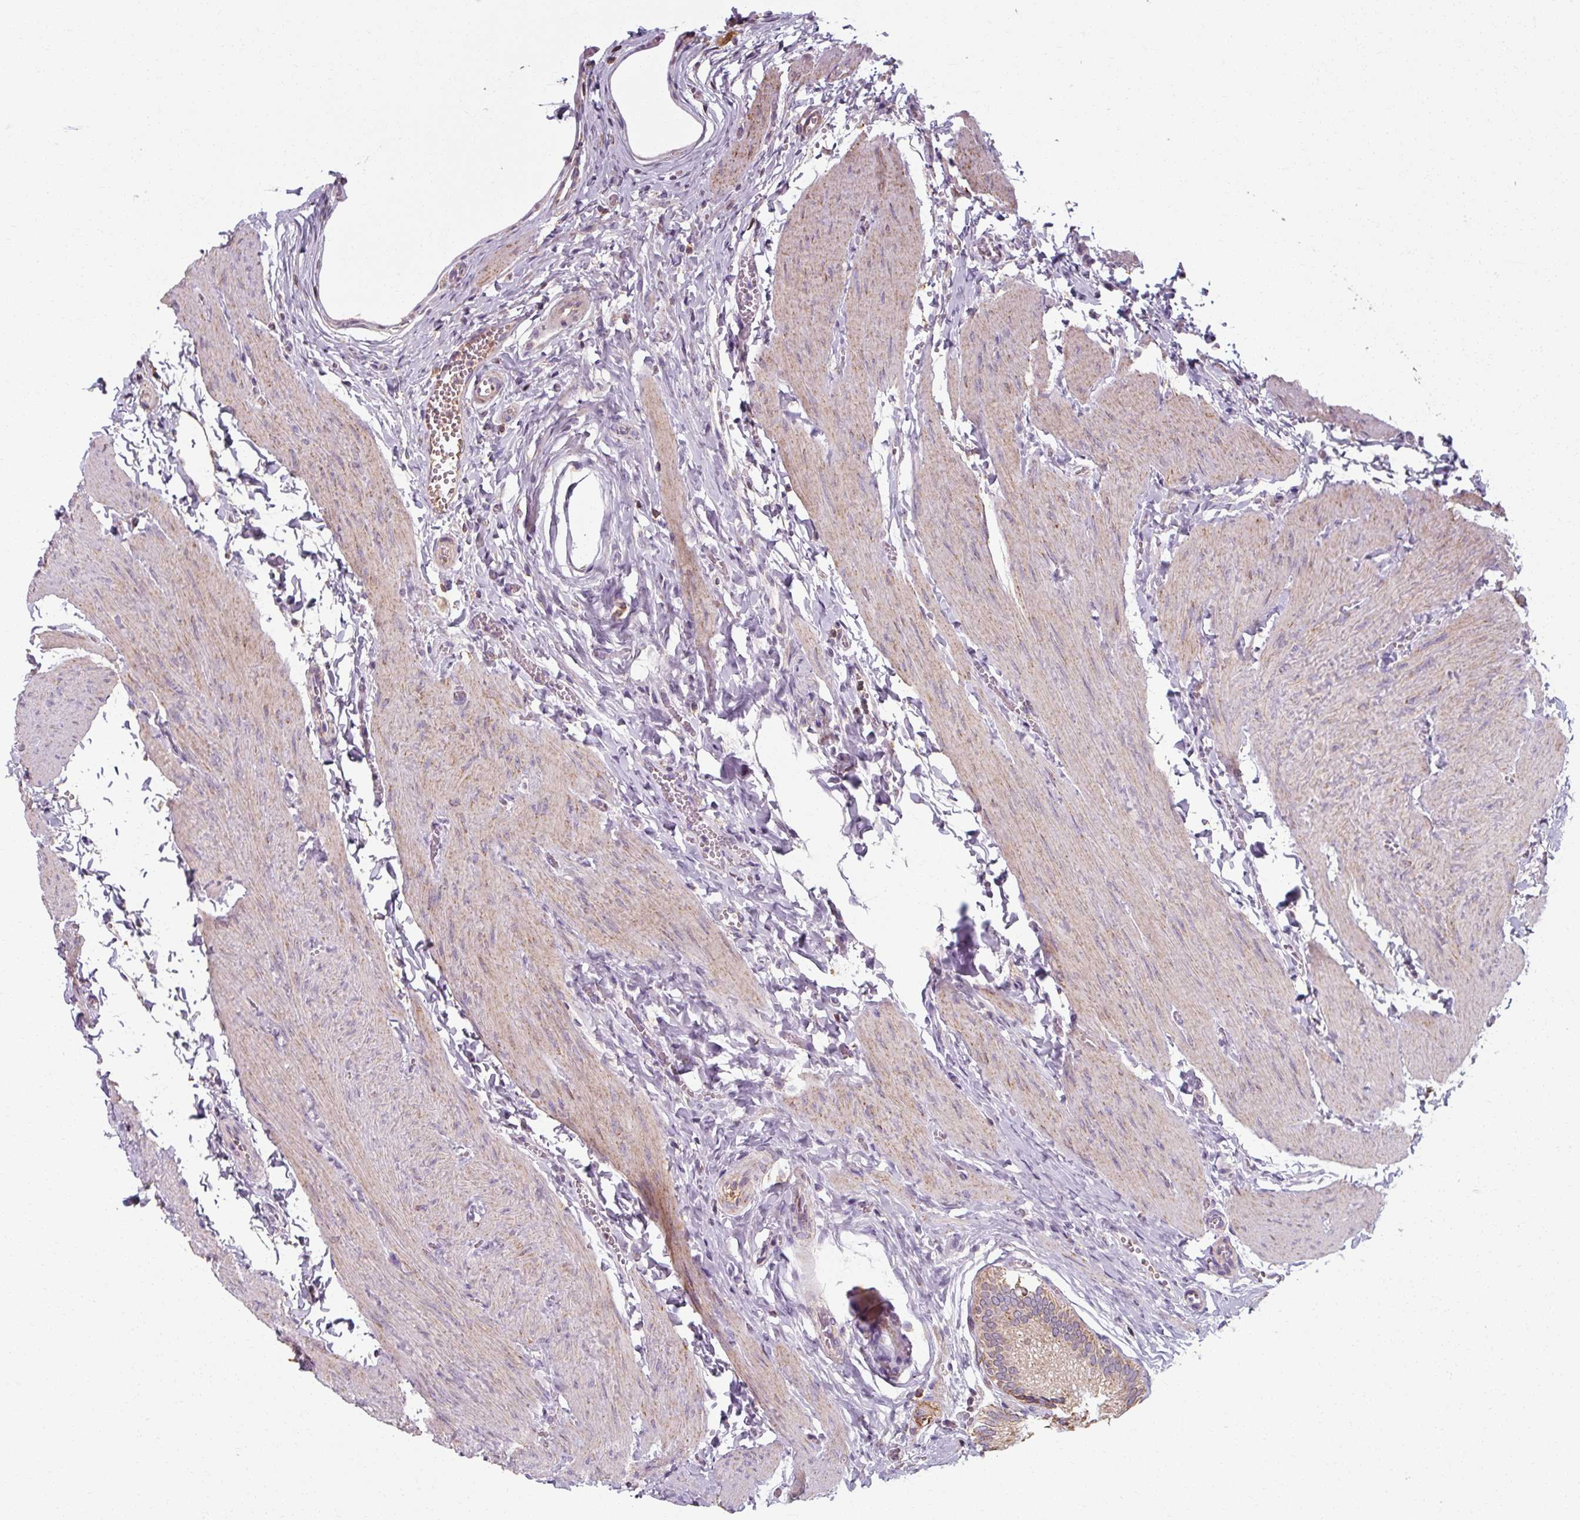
{"staining": {"intensity": "moderate", "quantity": ">75%", "location": "cytoplasmic/membranous"}, "tissue": "gallbladder", "cell_type": "Glandular cells", "image_type": "normal", "snomed": [{"axis": "morphology", "description": "Normal tissue, NOS"}, {"axis": "topography", "description": "Gallbladder"}], "caption": "Immunohistochemistry (IHC) of unremarkable human gallbladder exhibits medium levels of moderate cytoplasmic/membranous expression in about >75% of glandular cells.", "gene": "TSEN54", "patient": {"sex": "male", "age": 17}}